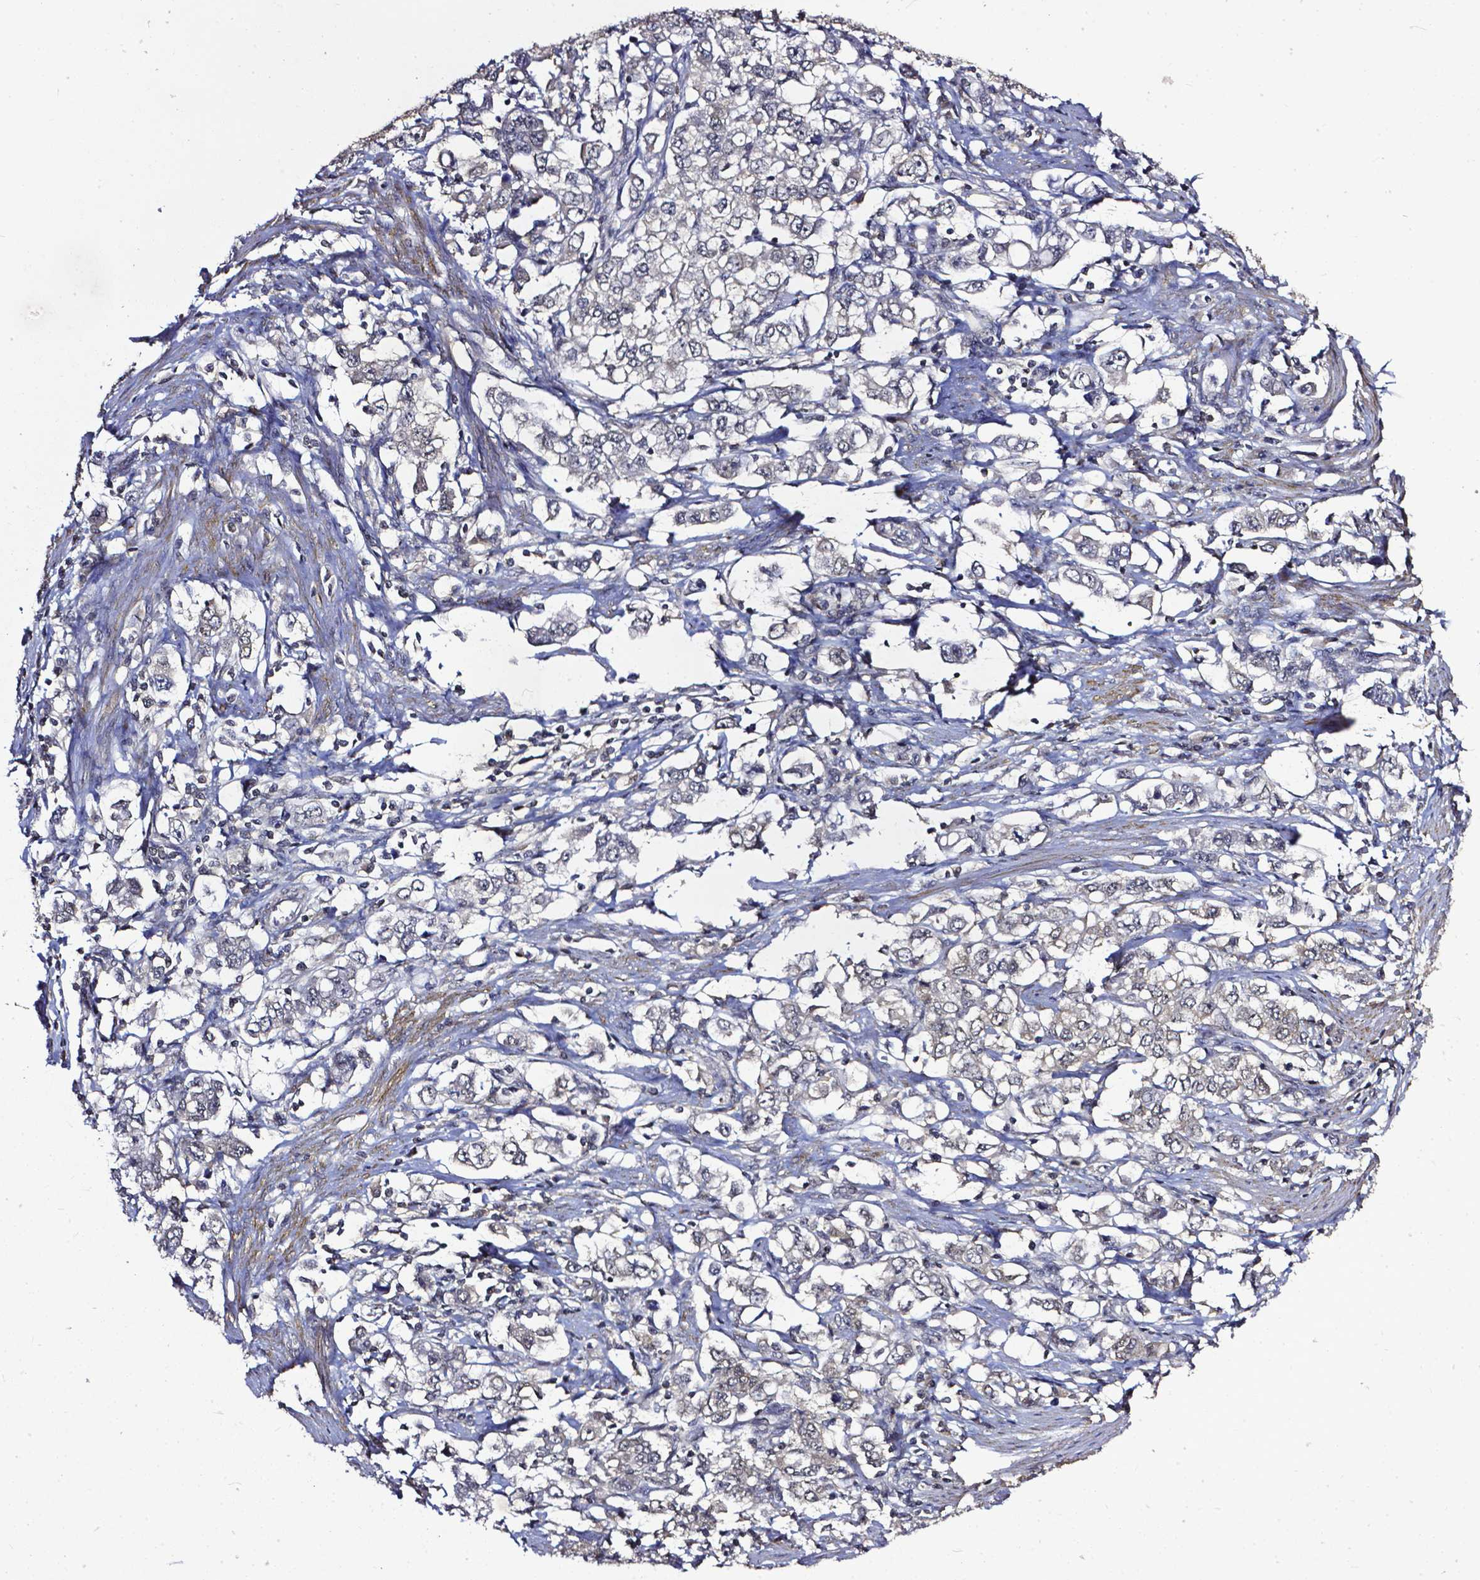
{"staining": {"intensity": "weak", "quantity": "25%-75%", "location": "cytoplasmic/membranous,nuclear"}, "tissue": "stomach cancer", "cell_type": "Tumor cells", "image_type": "cancer", "snomed": [{"axis": "morphology", "description": "Adenocarcinoma, NOS"}, {"axis": "topography", "description": "Stomach, lower"}], "caption": "This micrograph displays immunohistochemistry (IHC) staining of human stomach cancer (adenocarcinoma), with low weak cytoplasmic/membranous and nuclear positivity in about 25%-75% of tumor cells.", "gene": "OTUB1", "patient": {"sex": "female", "age": 72}}